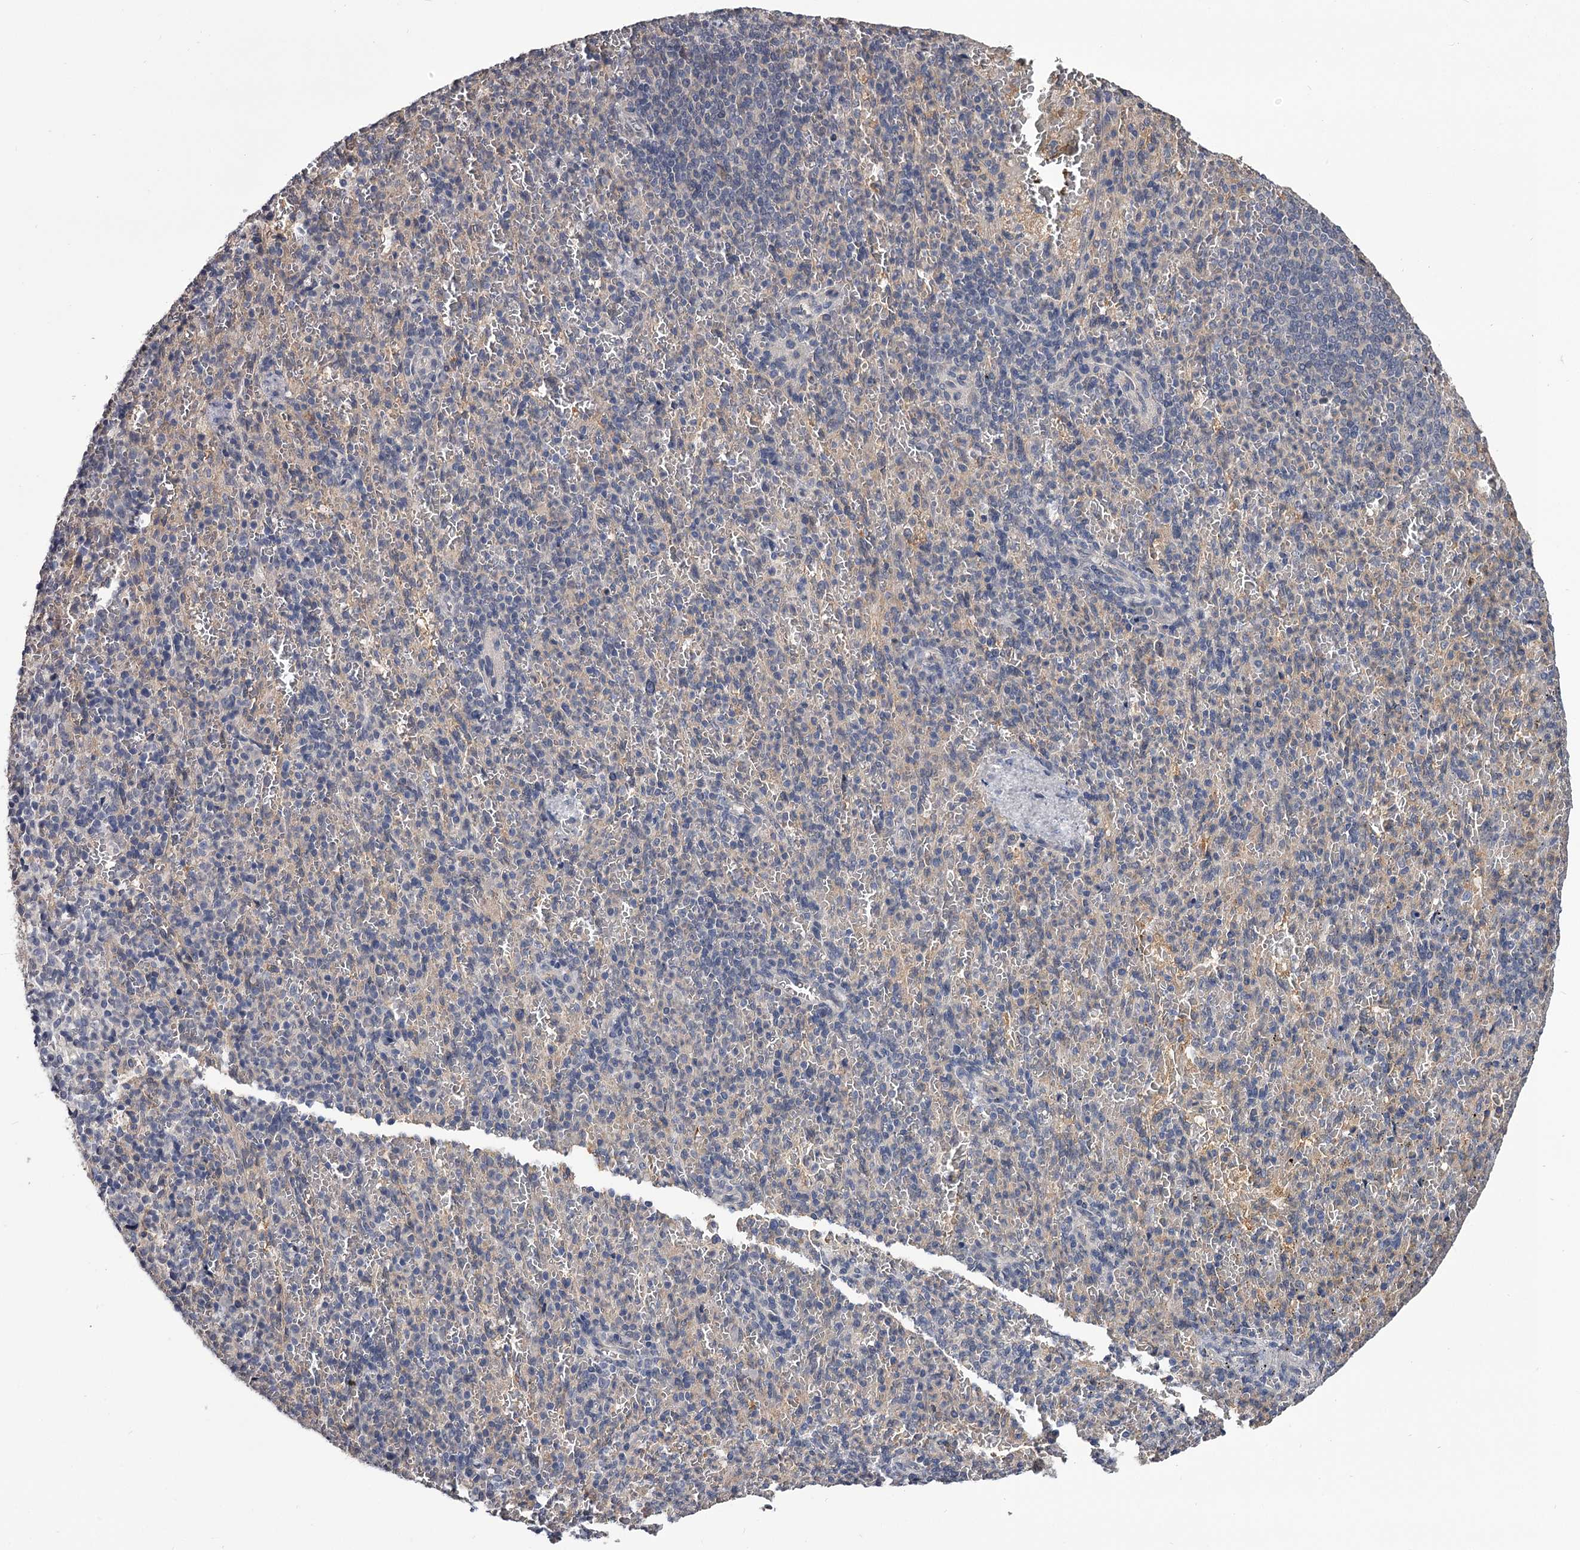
{"staining": {"intensity": "negative", "quantity": "none", "location": "none"}, "tissue": "spleen", "cell_type": "Cells in red pulp", "image_type": "normal", "snomed": [{"axis": "morphology", "description": "Normal tissue, NOS"}, {"axis": "topography", "description": "Spleen"}], "caption": "IHC photomicrograph of normal spleen: human spleen stained with DAB exhibits no significant protein expression in cells in red pulp.", "gene": "GSTO1", "patient": {"sex": "female", "age": 74}}